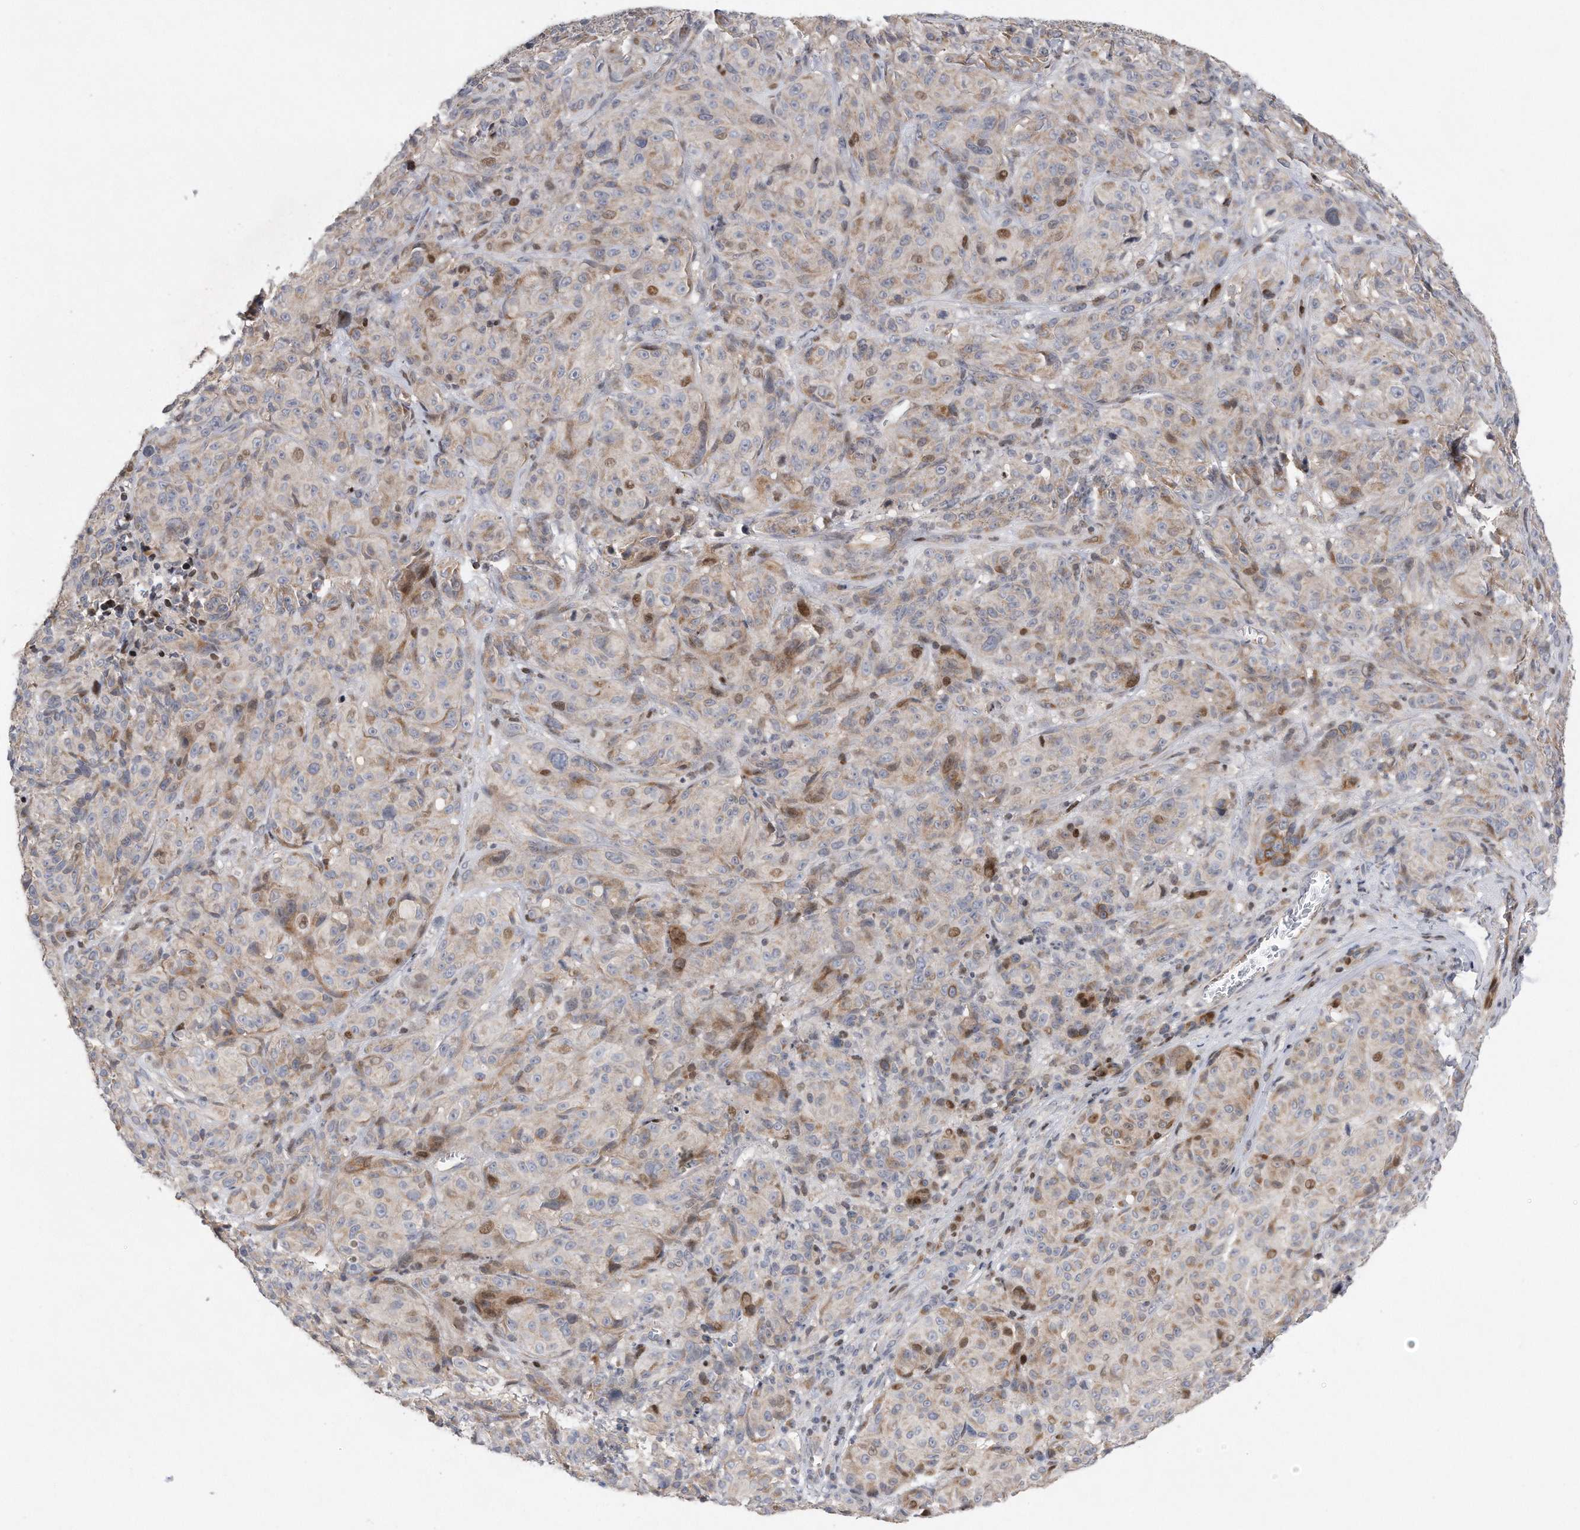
{"staining": {"intensity": "moderate", "quantity": "<25%", "location": "nuclear"}, "tissue": "melanoma", "cell_type": "Tumor cells", "image_type": "cancer", "snomed": [{"axis": "morphology", "description": "Malignant melanoma, NOS"}, {"axis": "topography", "description": "Skin"}], "caption": "Melanoma stained with a protein marker exhibits moderate staining in tumor cells.", "gene": "CDH12", "patient": {"sex": "male", "age": 73}}